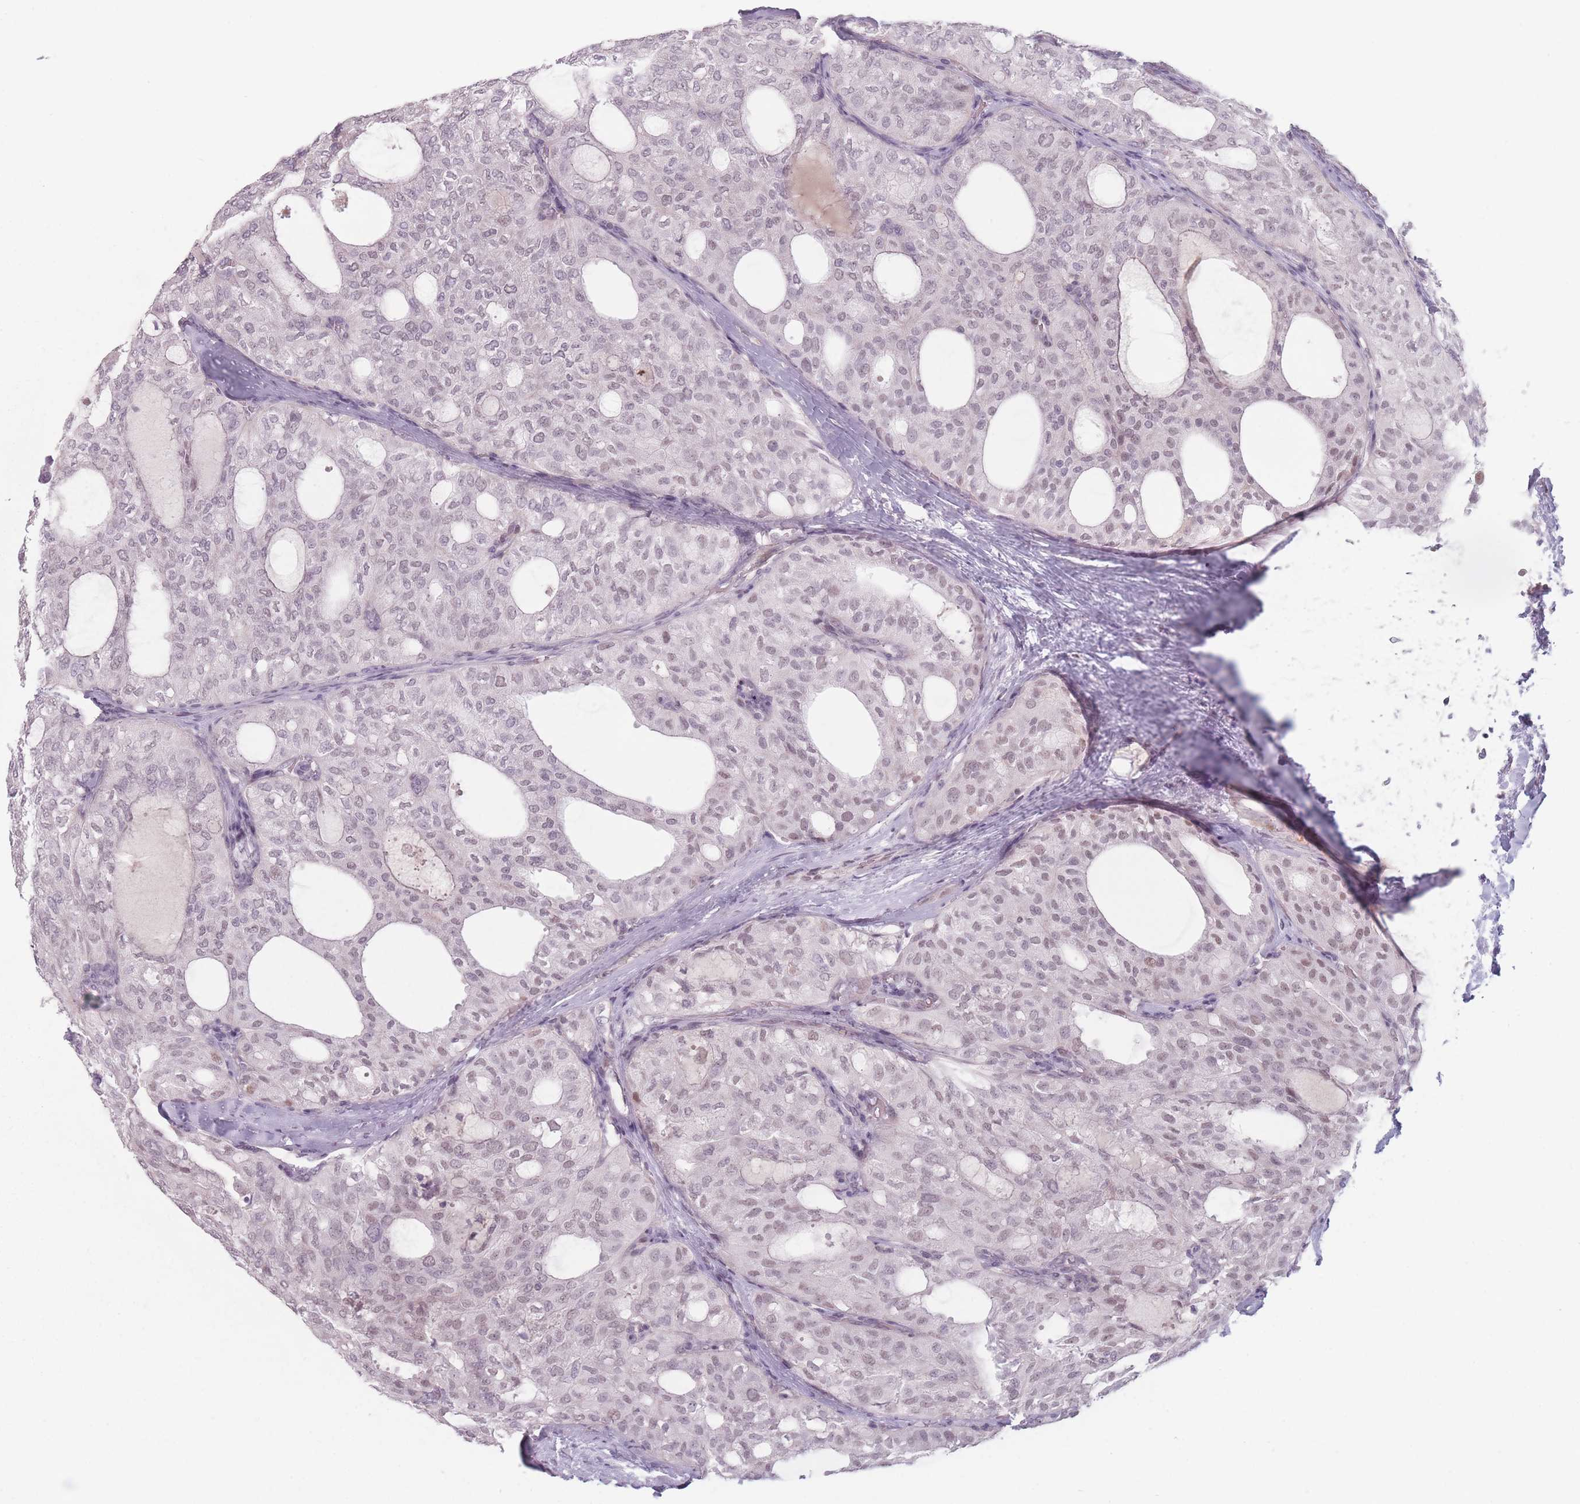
{"staining": {"intensity": "weak", "quantity": "25%-75%", "location": "nuclear"}, "tissue": "thyroid cancer", "cell_type": "Tumor cells", "image_type": "cancer", "snomed": [{"axis": "morphology", "description": "Follicular adenoma carcinoma, NOS"}, {"axis": "topography", "description": "Thyroid gland"}], "caption": "Immunohistochemistry (IHC) photomicrograph of neoplastic tissue: thyroid cancer stained using immunohistochemistry reveals low levels of weak protein expression localized specifically in the nuclear of tumor cells, appearing as a nuclear brown color.", "gene": "OR10C1", "patient": {"sex": "male", "age": 75}}